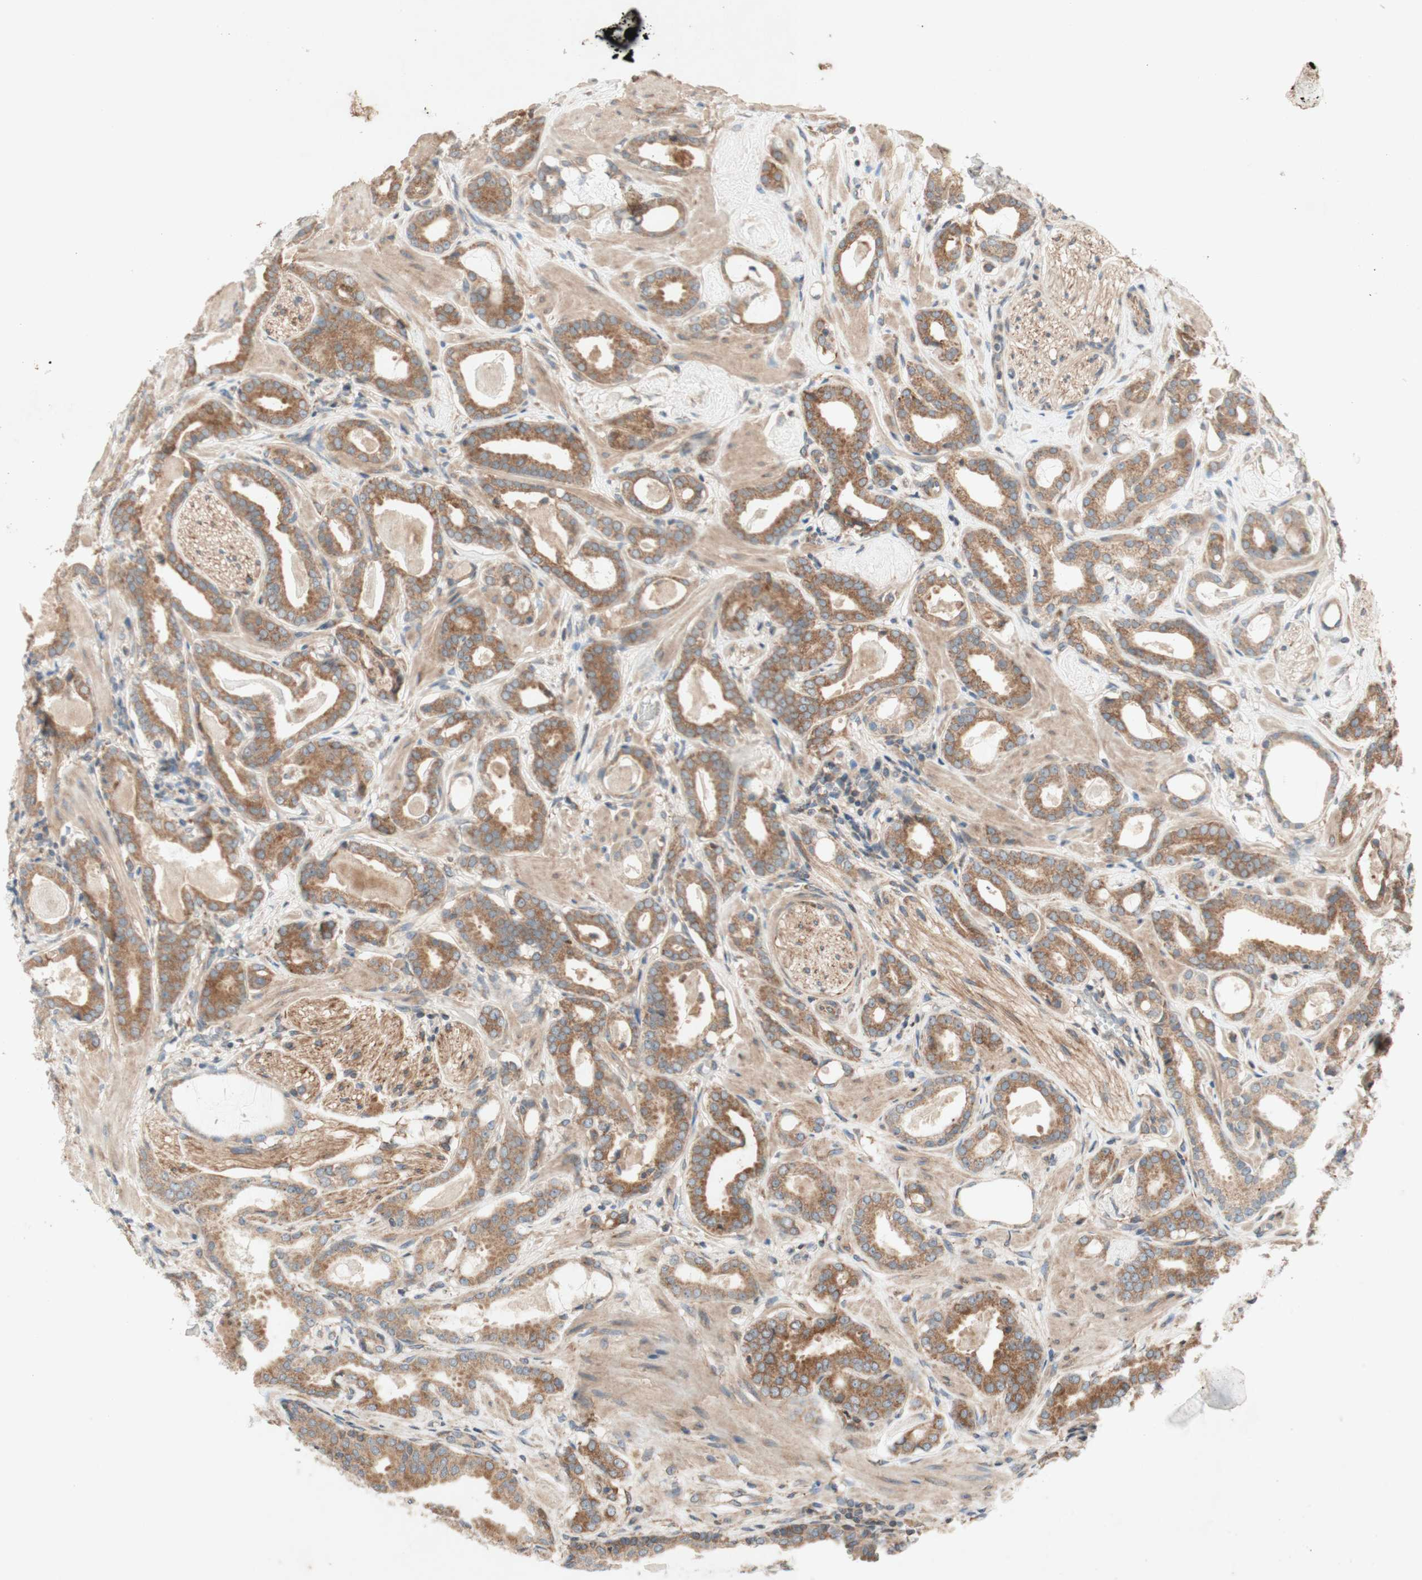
{"staining": {"intensity": "moderate", "quantity": ">75%", "location": "cytoplasmic/membranous"}, "tissue": "prostate cancer", "cell_type": "Tumor cells", "image_type": "cancer", "snomed": [{"axis": "morphology", "description": "Adenocarcinoma, Low grade"}, {"axis": "topography", "description": "Prostate"}], "caption": "Protein expression analysis of low-grade adenocarcinoma (prostate) reveals moderate cytoplasmic/membranous positivity in about >75% of tumor cells.", "gene": "SOCS2", "patient": {"sex": "male", "age": 53}}